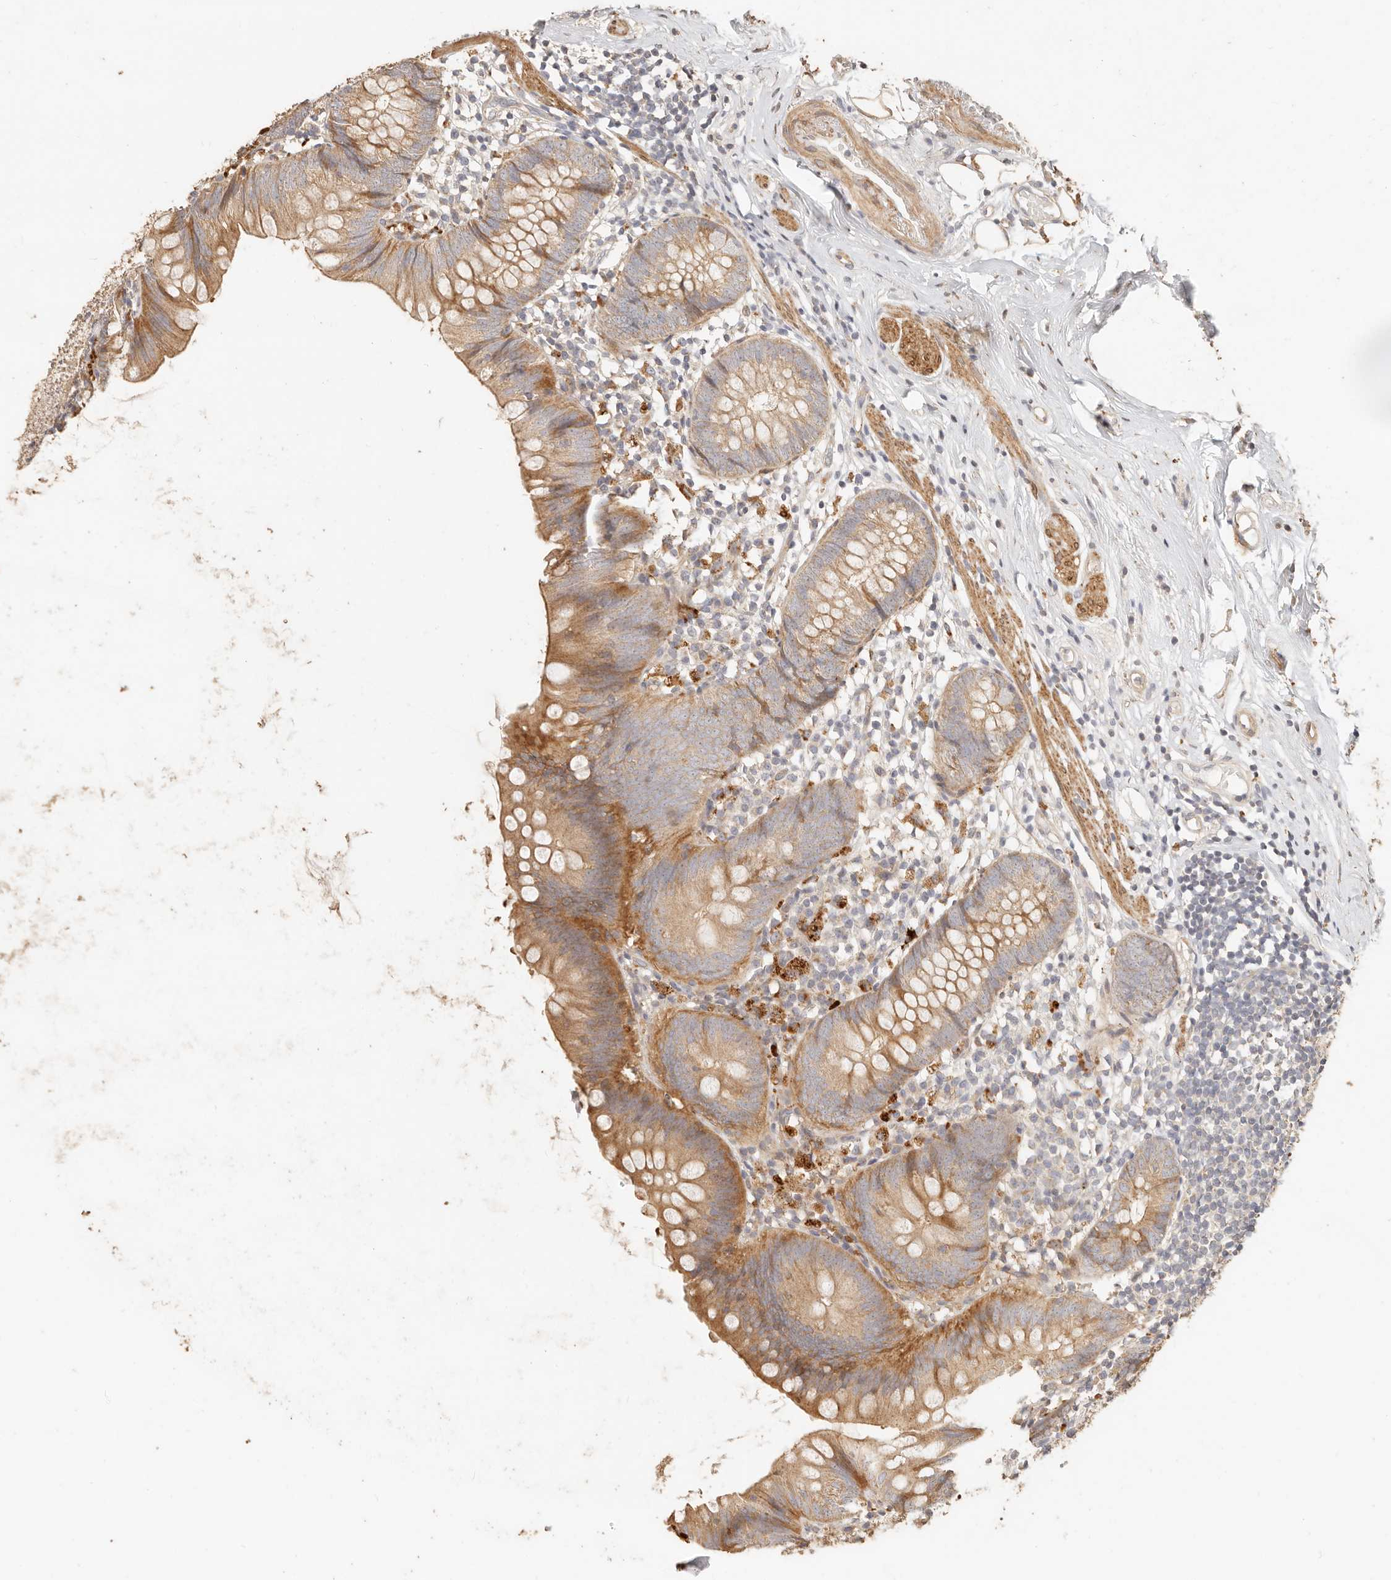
{"staining": {"intensity": "moderate", "quantity": ">75%", "location": "cytoplasmic/membranous"}, "tissue": "appendix", "cell_type": "Glandular cells", "image_type": "normal", "snomed": [{"axis": "morphology", "description": "Normal tissue, NOS"}, {"axis": "topography", "description": "Appendix"}], "caption": "Immunohistochemistry micrograph of benign appendix: appendix stained using immunohistochemistry (IHC) exhibits medium levels of moderate protein expression localized specifically in the cytoplasmic/membranous of glandular cells, appearing as a cytoplasmic/membranous brown color.", "gene": "PTPN22", "patient": {"sex": "female", "age": 62}}